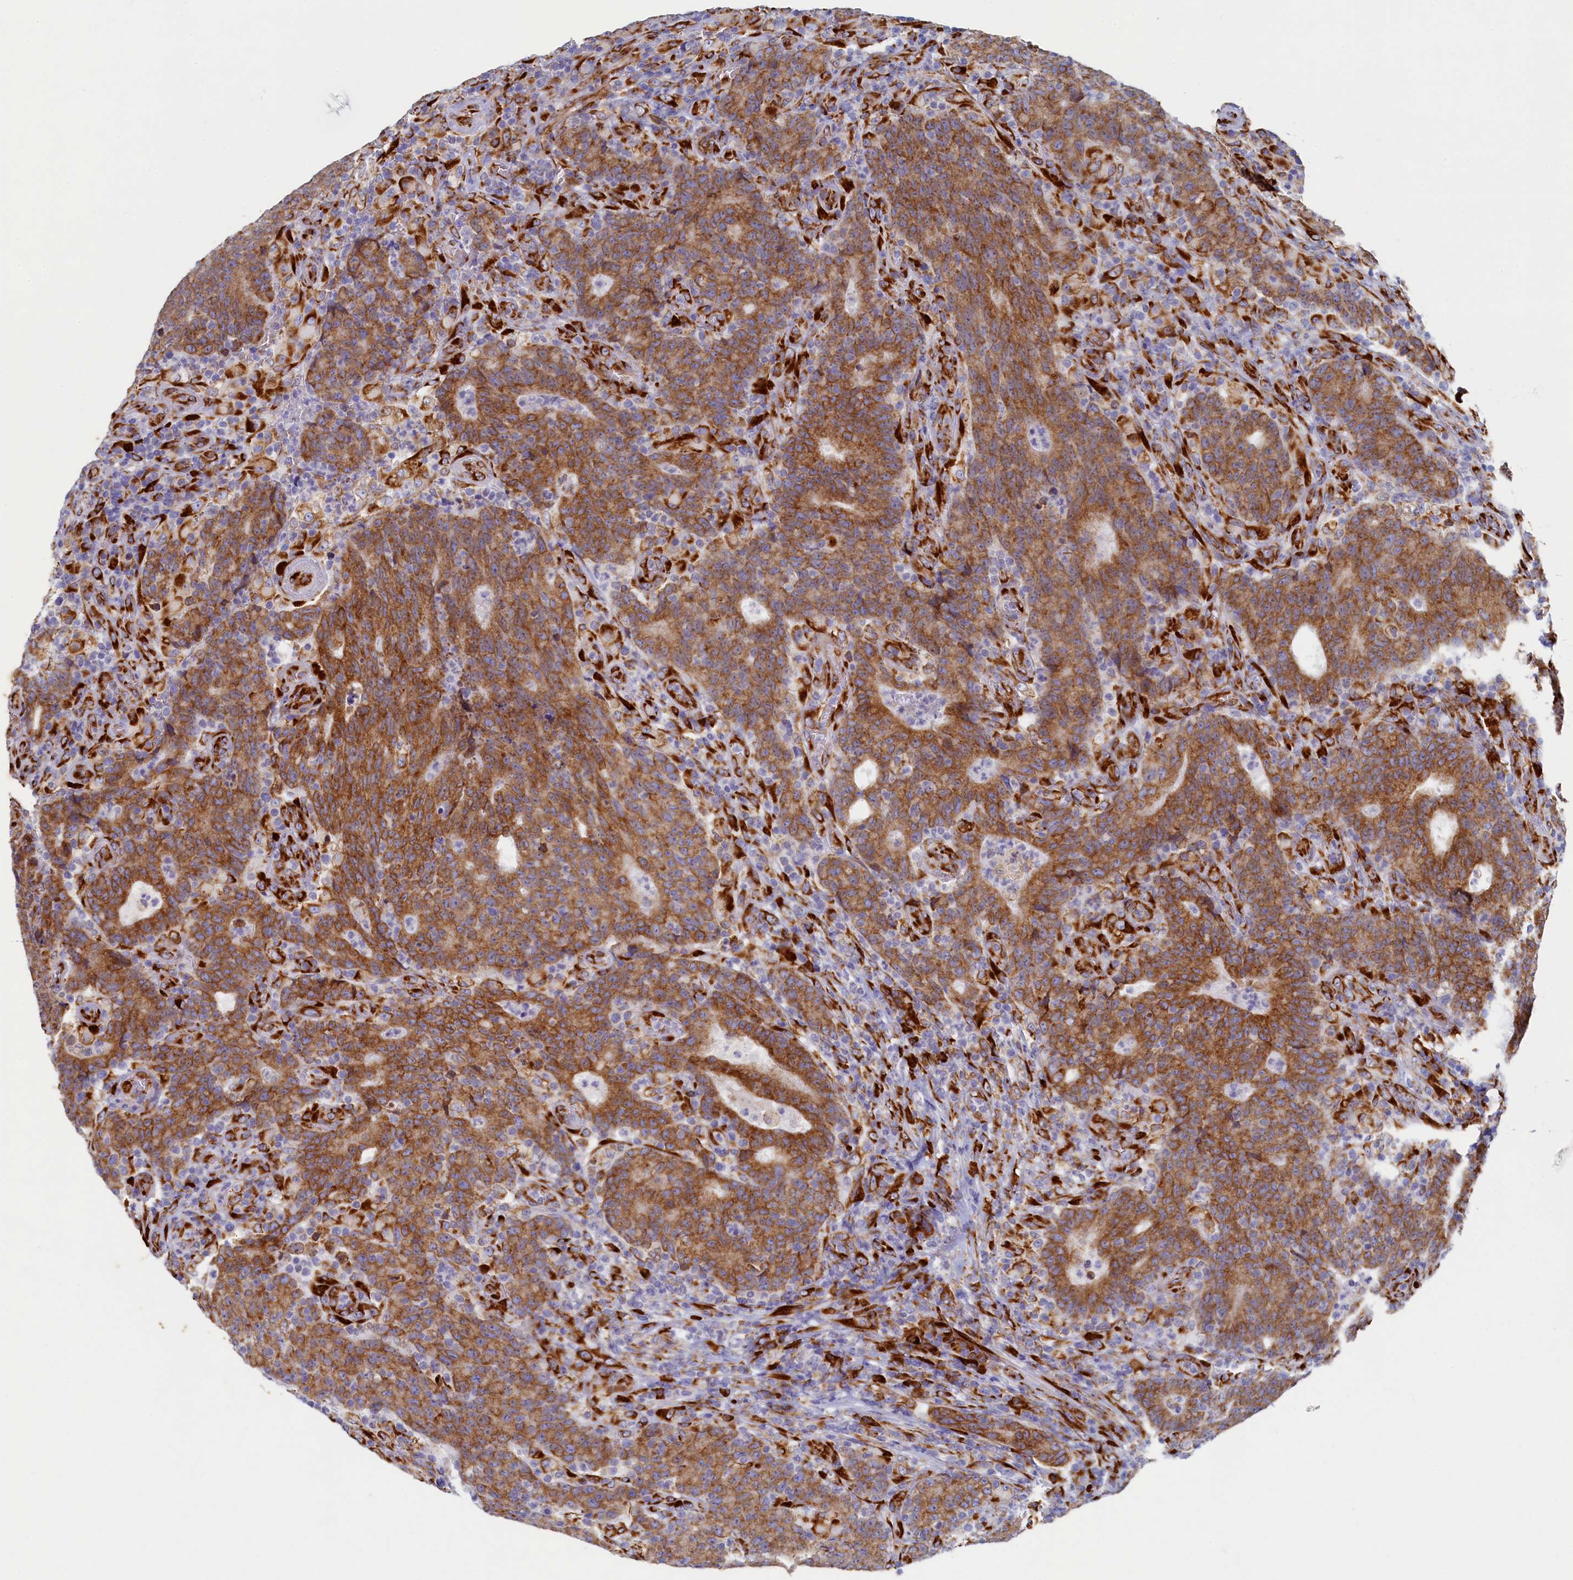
{"staining": {"intensity": "moderate", "quantity": ">75%", "location": "cytoplasmic/membranous"}, "tissue": "colorectal cancer", "cell_type": "Tumor cells", "image_type": "cancer", "snomed": [{"axis": "morphology", "description": "Adenocarcinoma, NOS"}, {"axis": "topography", "description": "Colon"}], "caption": "Human adenocarcinoma (colorectal) stained with a protein marker exhibits moderate staining in tumor cells.", "gene": "TMEM18", "patient": {"sex": "female", "age": 75}}